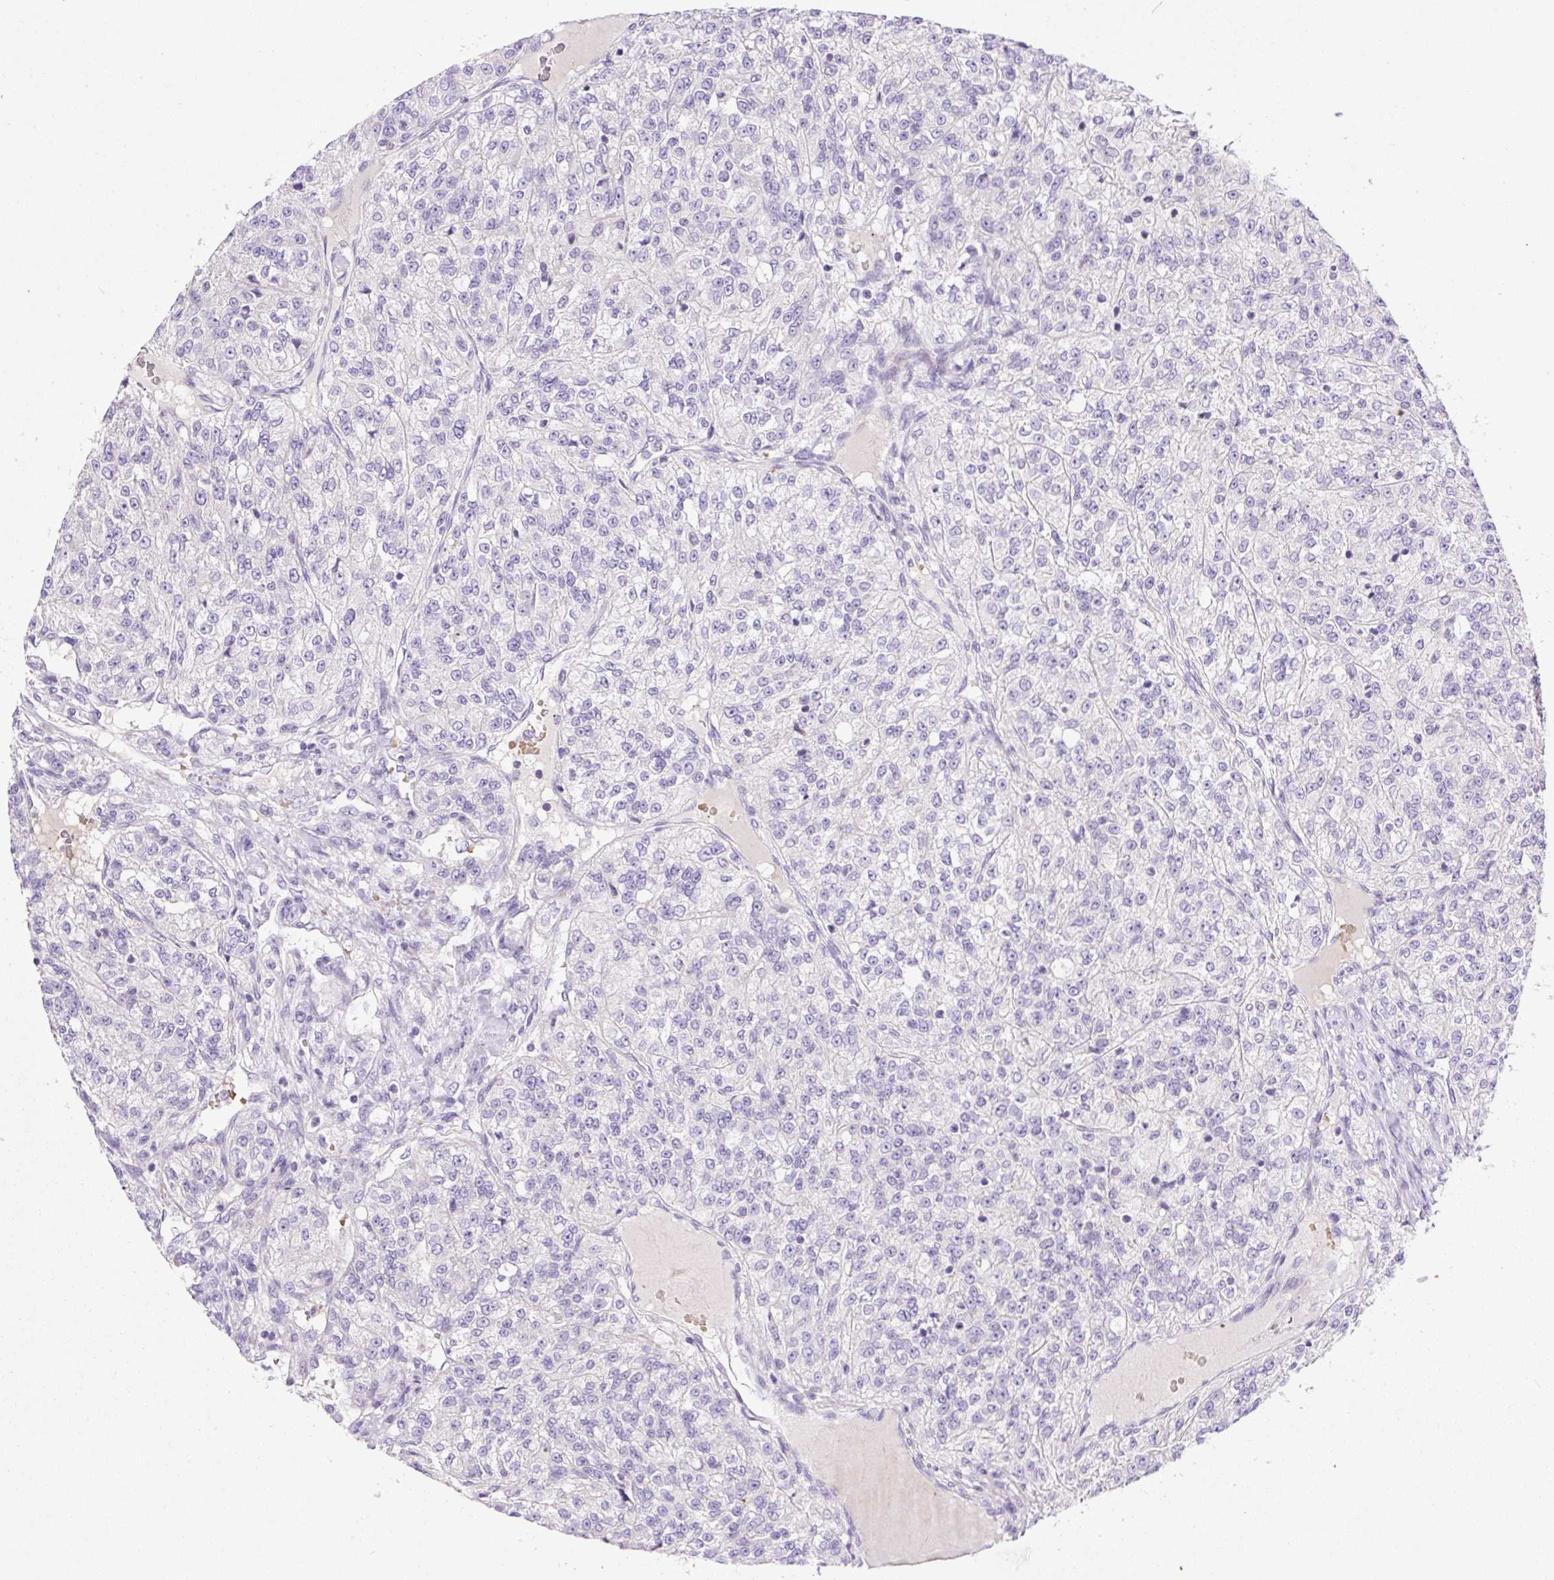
{"staining": {"intensity": "negative", "quantity": "none", "location": "none"}, "tissue": "renal cancer", "cell_type": "Tumor cells", "image_type": "cancer", "snomed": [{"axis": "morphology", "description": "Adenocarcinoma, NOS"}, {"axis": "topography", "description": "Kidney"}], "caption": "An image of human renal adenocarcinoma is negative for staining in tumor cells.", "gene": "LHFPL5", "patient": {"sex": "female", "age": 63}}